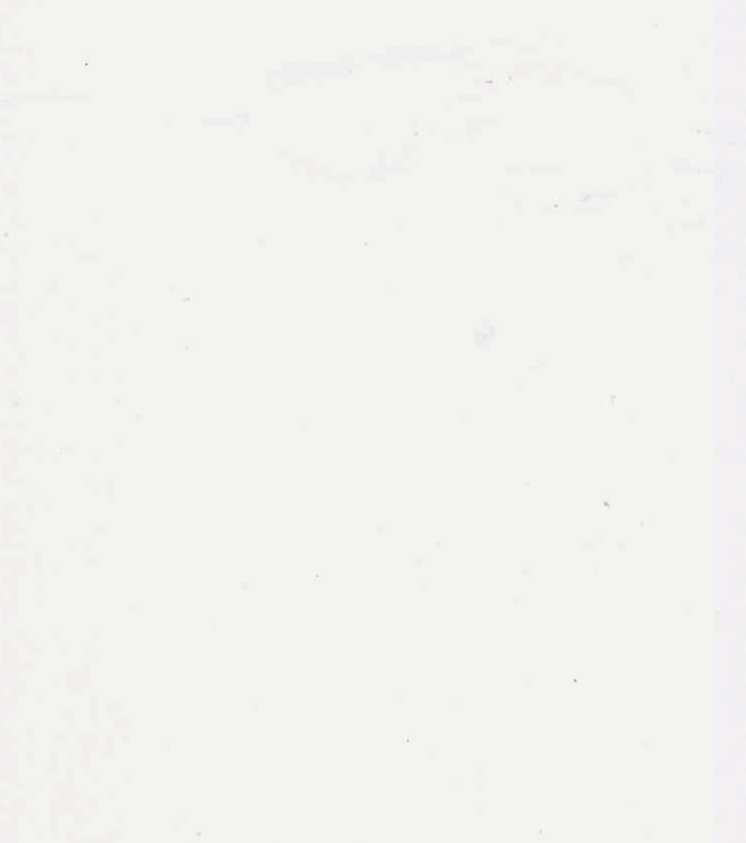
{"staining": {"intensity": "negative", "quantity": "none", "location": "none"}, "tissue": "adipose tissue", "cell_type": "Adipocytes", "image_type": "normal", "snomed": [{"axis": "morphology", "description": "Normal tissue, NOS"}, {"axis": "morphology", "description": "Fibrosis, NOS"}, {"axis": "topography", "description": "Breast"}], "caption": "High power microscopy photomicrograph of an IHC micrograph of unremarkable adipose tissue, revealing no significant expression in adipocytes.", "gene": "KCND1", "patient": {"sex": "female", "age": 24}}